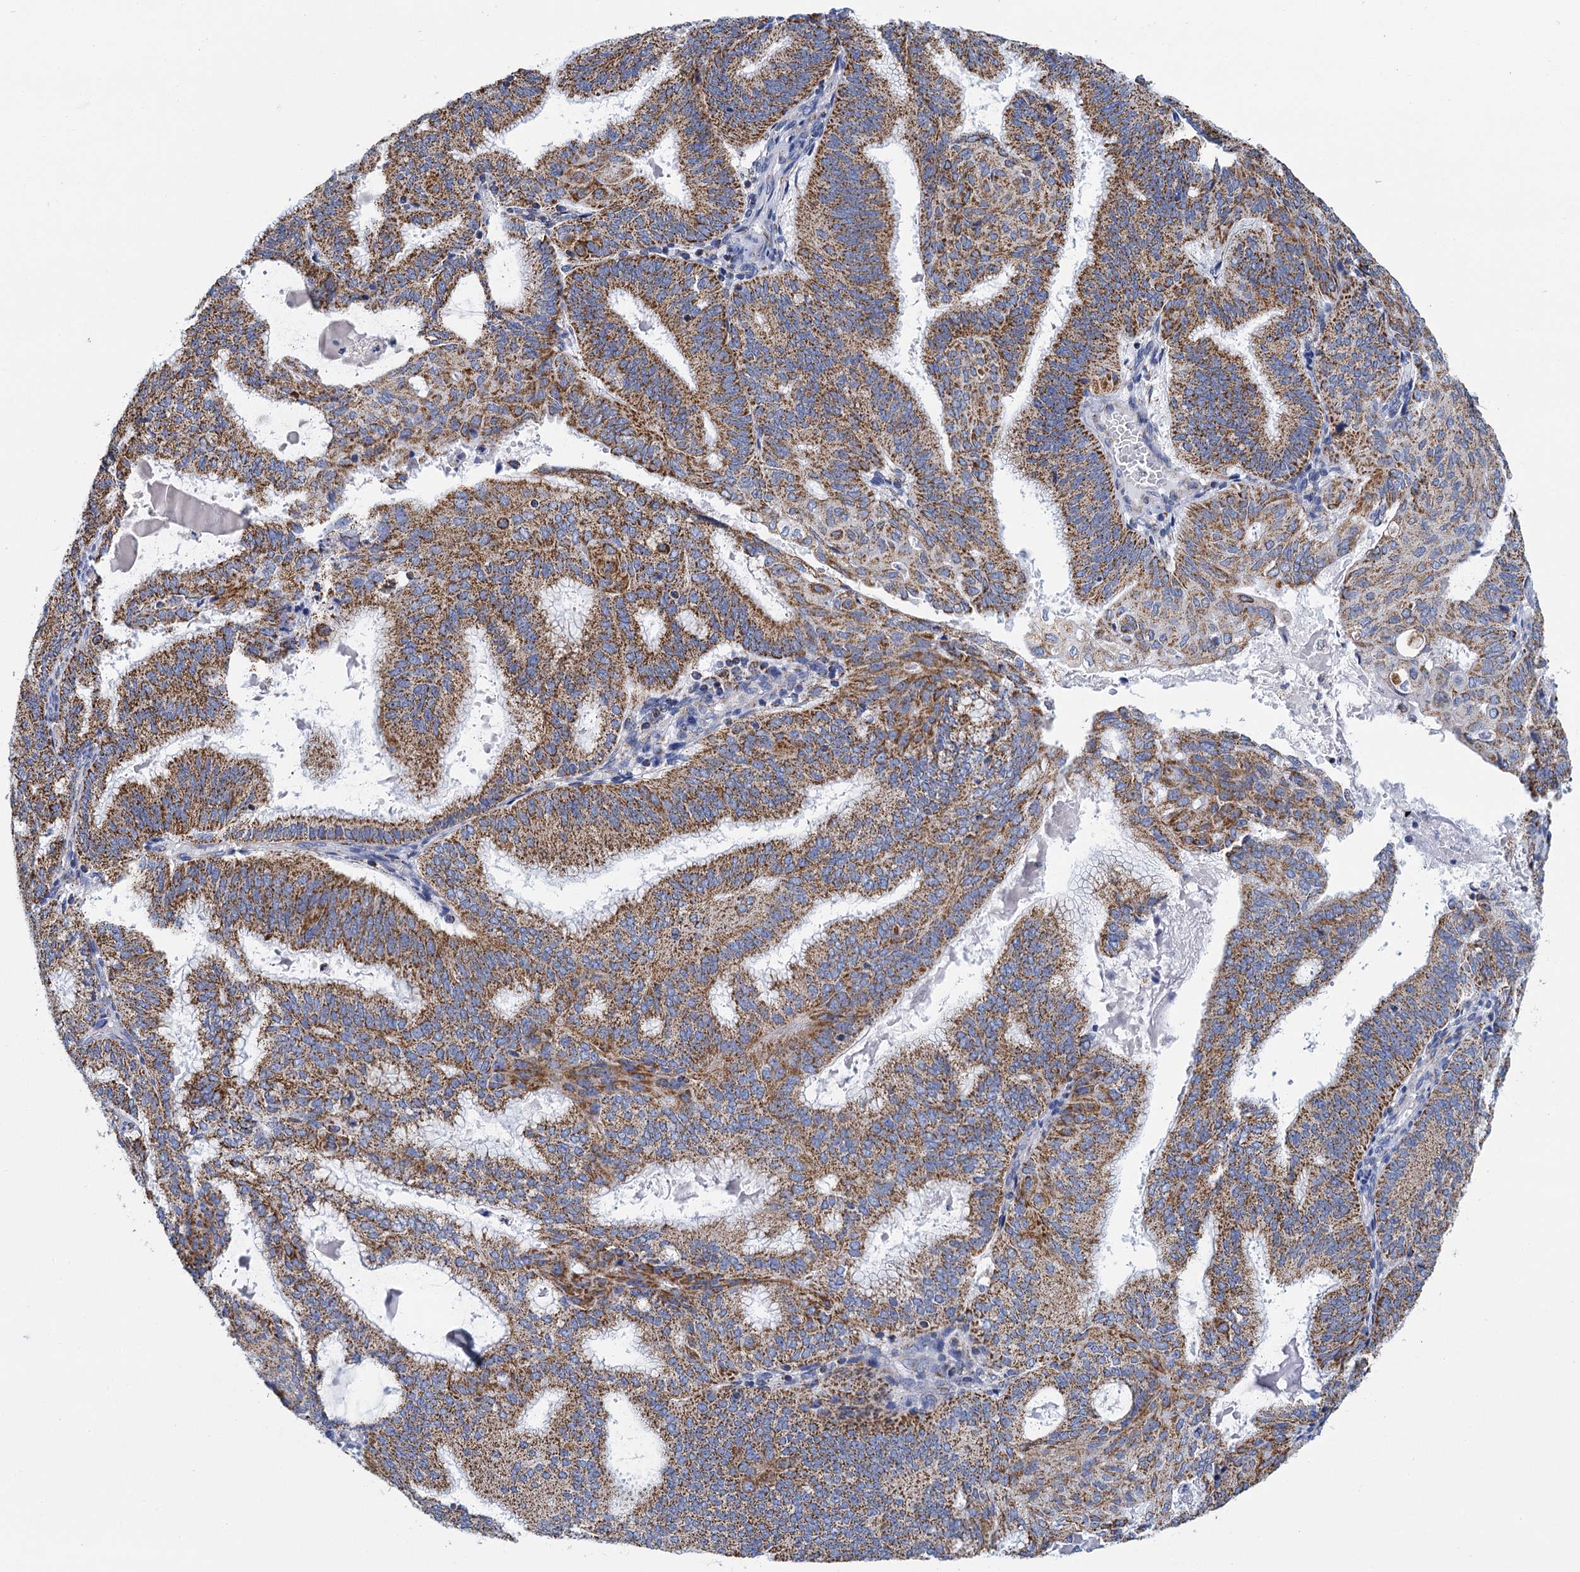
{"staining": {"intensity": "strong", "quantity": ">75%", "location": "cytoplasmic/membranous"}, "tissue": "endometrial cancer", "cell_type": "Tumor cells", "image_type": "cancer", "snomed": [{"axis": "morphology", "description": "Adenocarcinoma, NOS"}, {"axis": "topography", "description": "Endometrium"}], "caption": "This photomicrograph shows immunohistochemistry (IHC) staining of human endometrial cancer, with high strong cytoplasmic/membranous expression in about >75% of tumor cells.", "gene": "CCP110", "patient": {"sex": "female", "age": 49}}